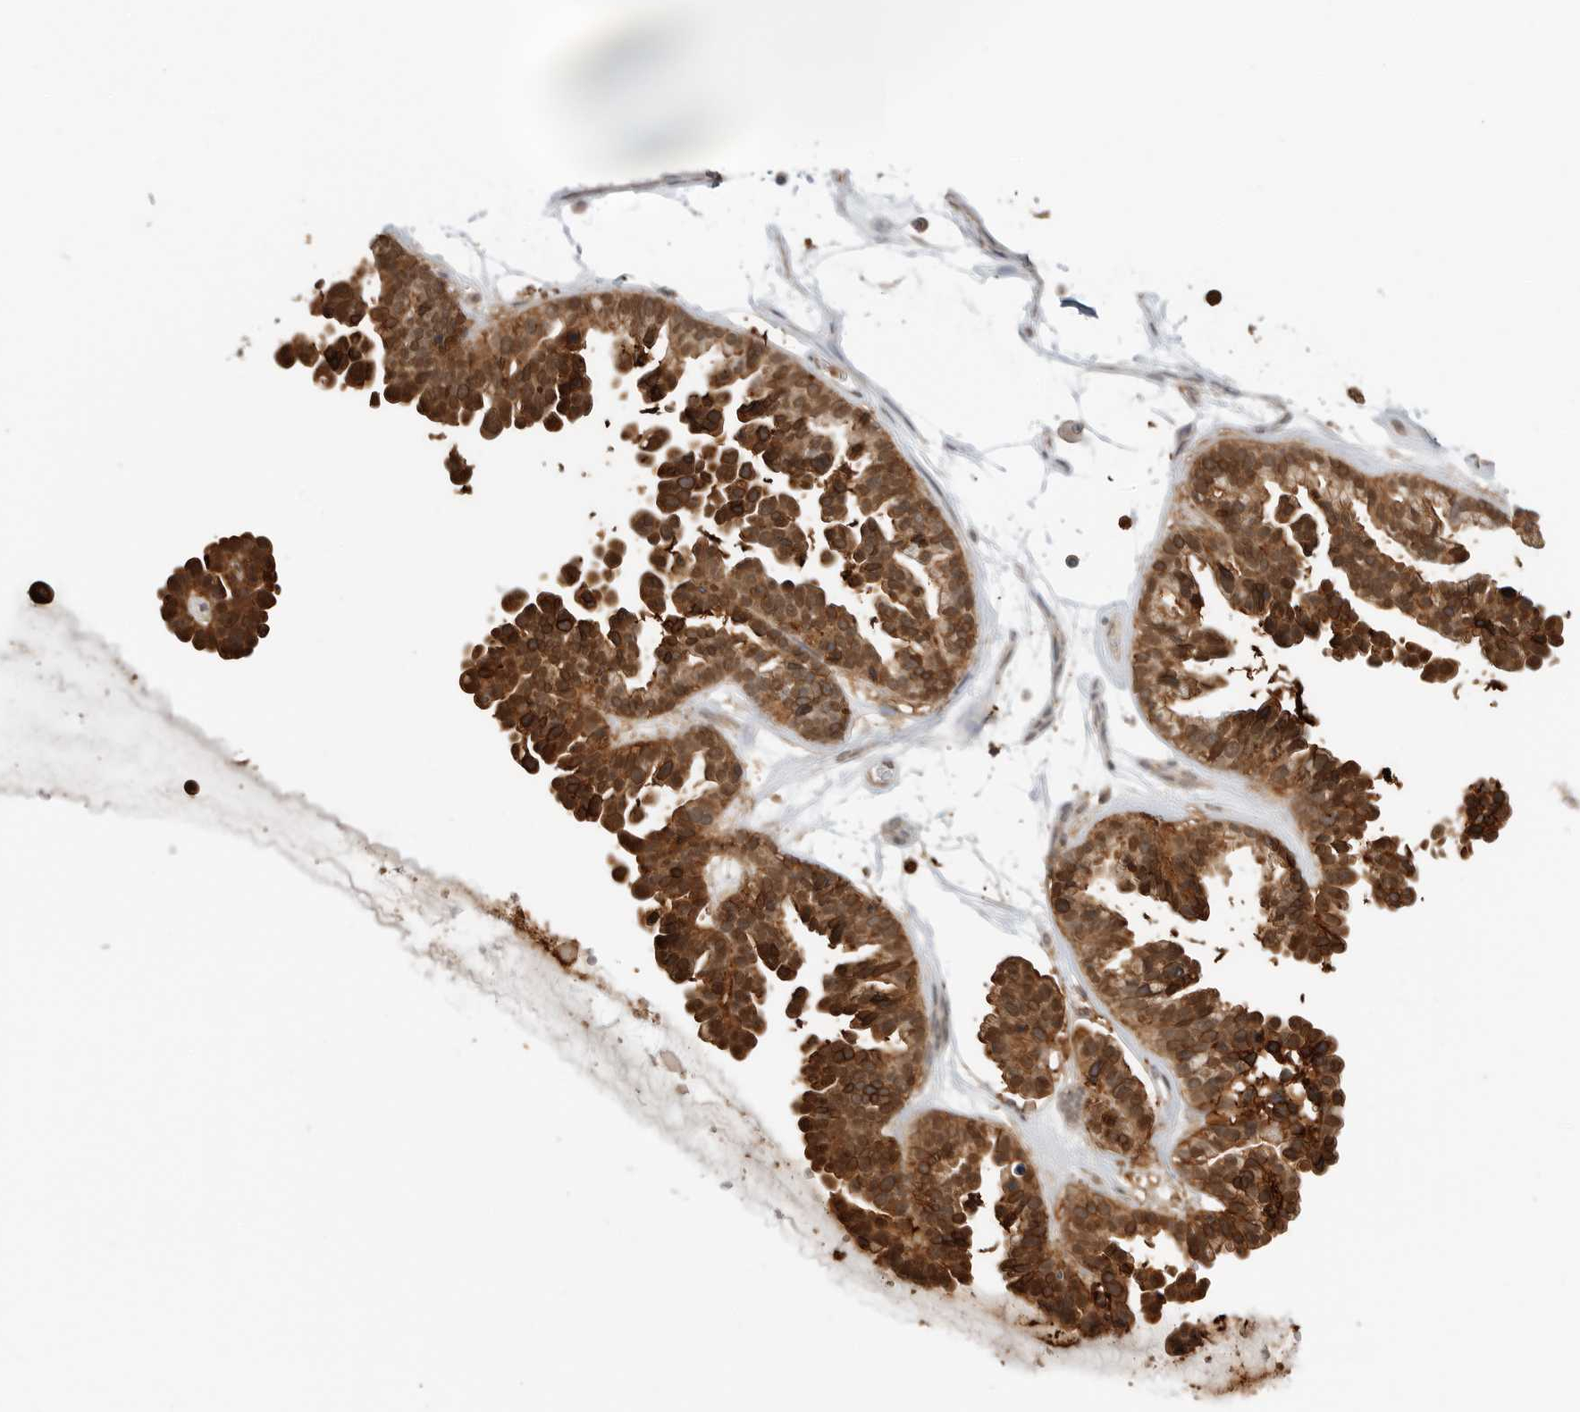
{"staining": {"intensity": "strong", "quantity": ">75%", "location": "cytoplasmic/membranous,nuclear"}, "tissue": "ovarian cancer", "cell_type": "Tumor cells", "image_type": "cancer", "snomed": [{"axis": "morphology", "description": "Cystadenocarcinoma, serous, NOS"}, {"axis": "topography", "description": "Ovary"}], "caption": "There is high levels of strong cytoplasmic/membranous and nuclear staining in tumor cells of ovarian cancer (serous cystadenocarcinoma), as demonstrated by immunohistochemical staining (brown color).", "gene": "ANXA11", "patient": {"sex": "female", "age": 56}}